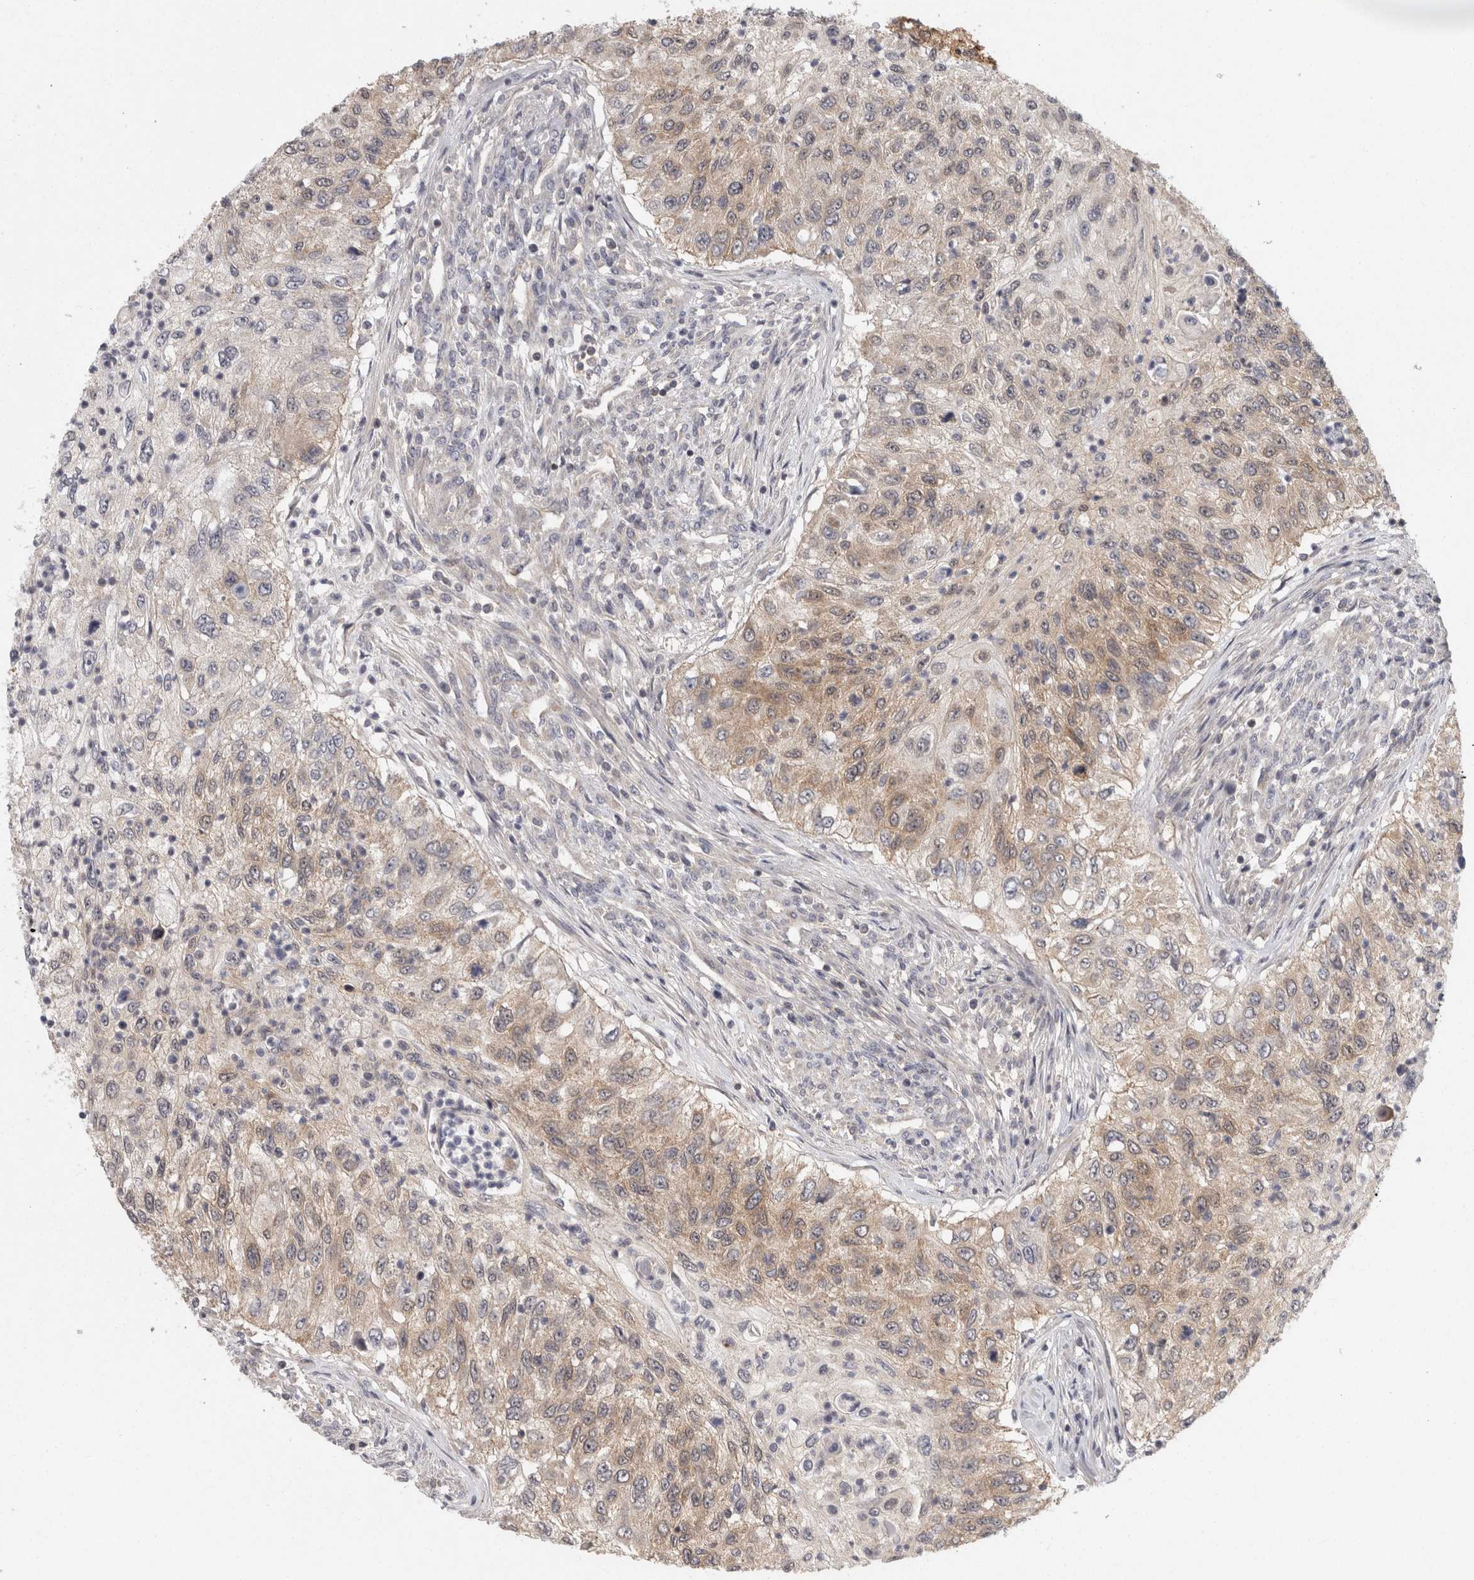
{"staining": {"intensity": "moderate", "quantity": "25%-75%", "location": "cytoplasmic/membranous"}, "tissue": "urothelial cancer", "cell_type": "Tumor cells", "image_type": "cancer", "snomed": [{"axis": "morphology", "description": "Urothelial carcinoma, High grade"}, {"axis": "topography", "description": "Urinary bladder"}], "caption": "The histopathology image demonstrates a brown stain indicating the presence of a protein in the cytoplasmic/membranous of tumor cells in urothelial carcinoma (high-grade).", "gene": "ACAT2", "patient": {"sex": "female", "age": 60}}